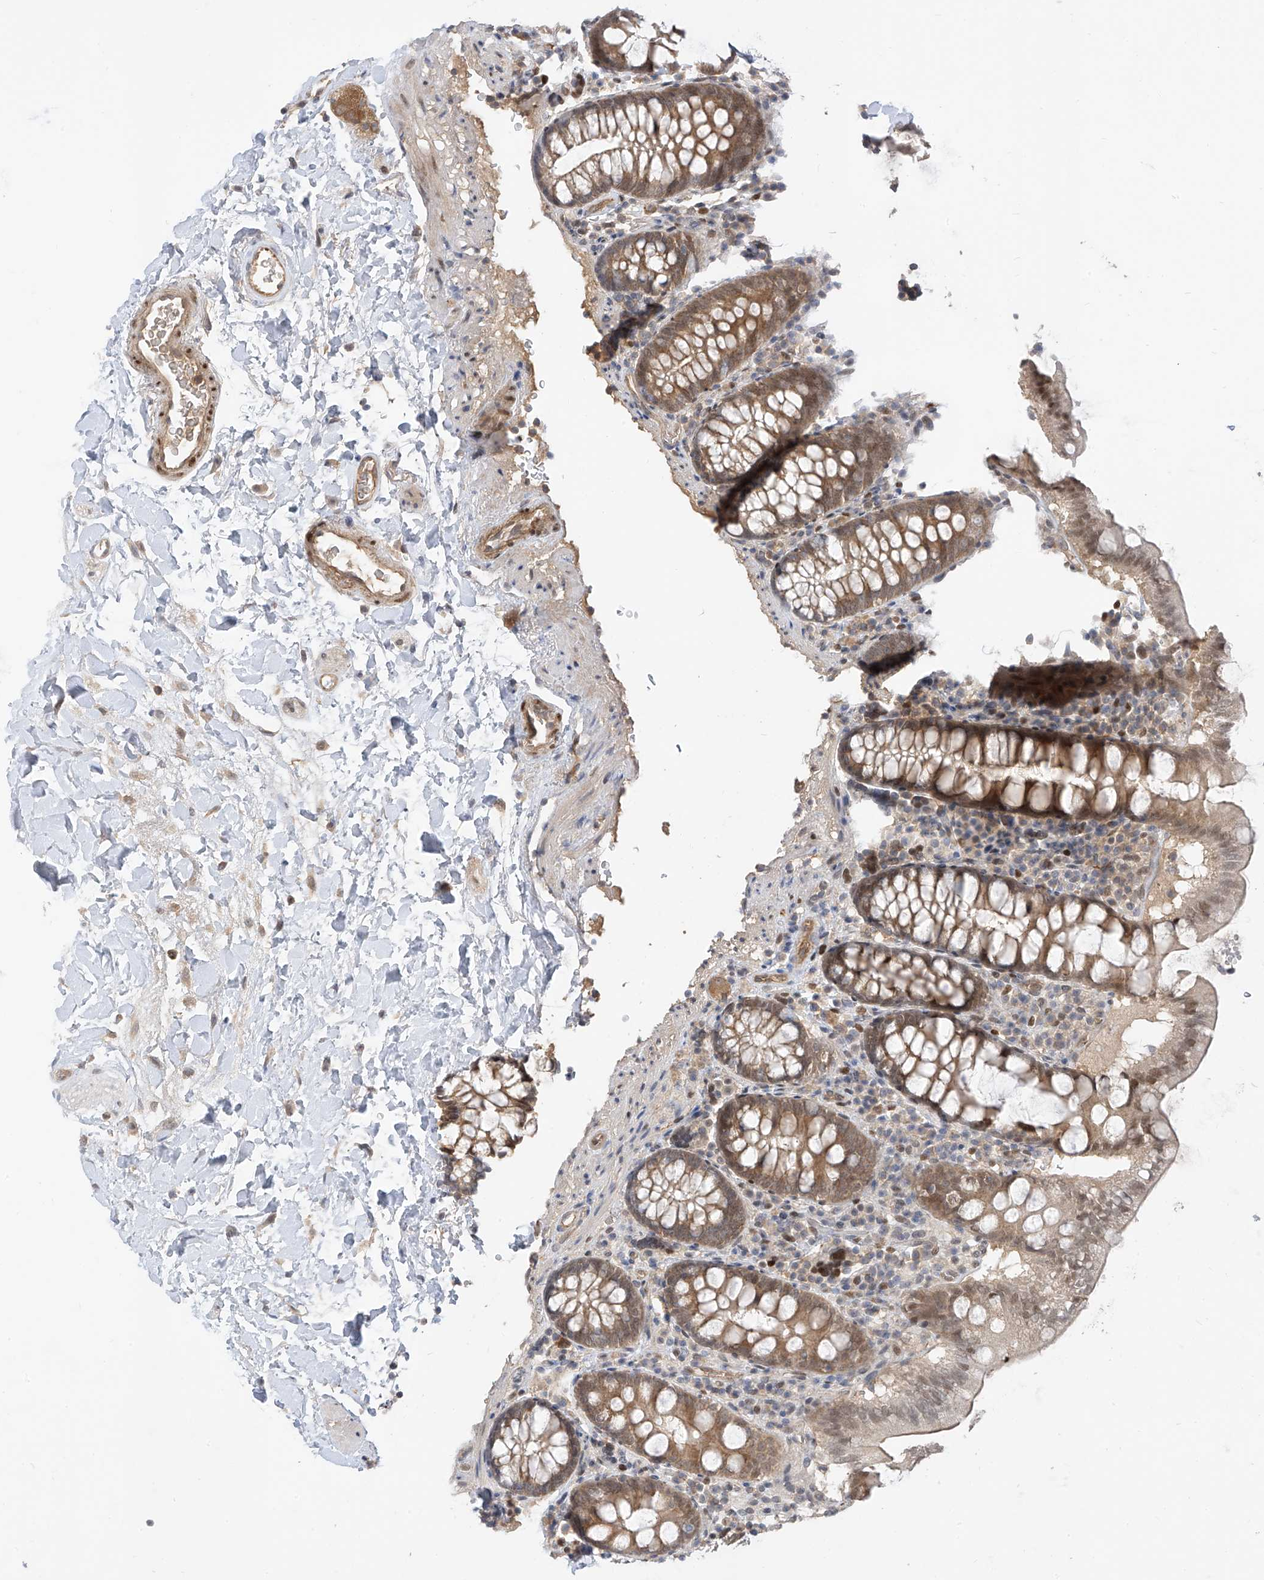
{"staining": {"intensity": "moderate", "quantity": ">75%", "location": "cytoplasmic/membranous"}, "tissue": "colon", "cell_type": "Endothelial cells", "image_type": "normal", "snomed": [{"axis": "morphology", "description": "Normal tissue, NOS"}, {"axis": "topography", "description": "Colon"}], "caption": "Protein analysis of benign colon displays moderate cytoplasmic/membranous expression in approximately >75% of endothelial cells.", "gene": "MRTFA", "patient": {"sex": "female", "age": 79}}